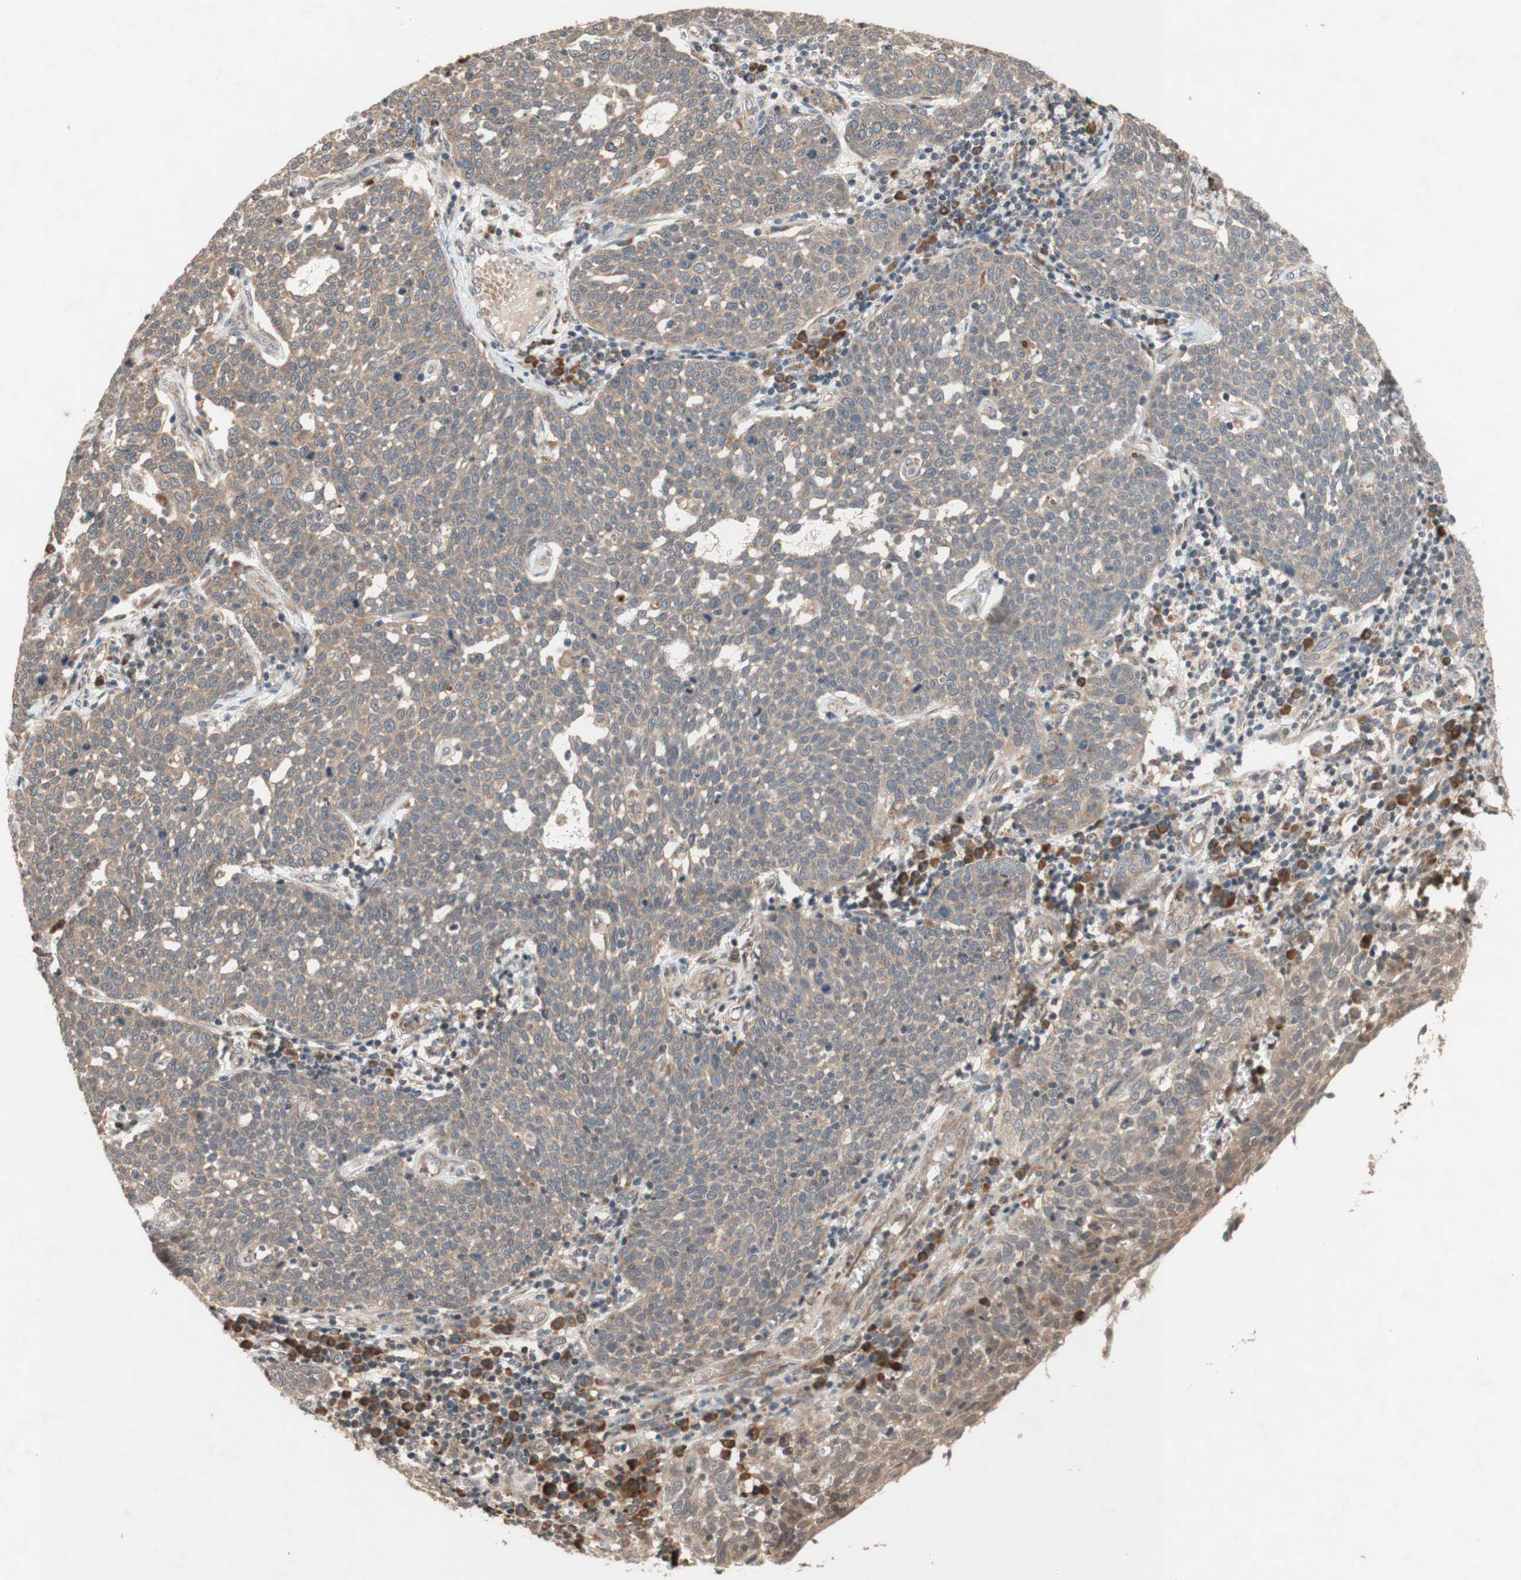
{"staining": {"intensity": "weak", "quantity": ">75%", "location": "cytoplasmic/membranous"}, "tissue": "cervical cancer", "cell_type": "Tumor cells", "image_type": "cancer", "snomed": [{"axis": "morphology", "description": "Squamous cell carcinoma, NOS"}, {"axis": "topography", "description": "Cervix"}], "caption": "Approximately >75% of tumor cells in human cervical squamous cell carcinoma exhibit weak cytoplasmic/membranous protein positivity as visualized by brown immunohistochemical staining.", "gene": "DDOST", "patient": {"sex": "female", "age": 34}}